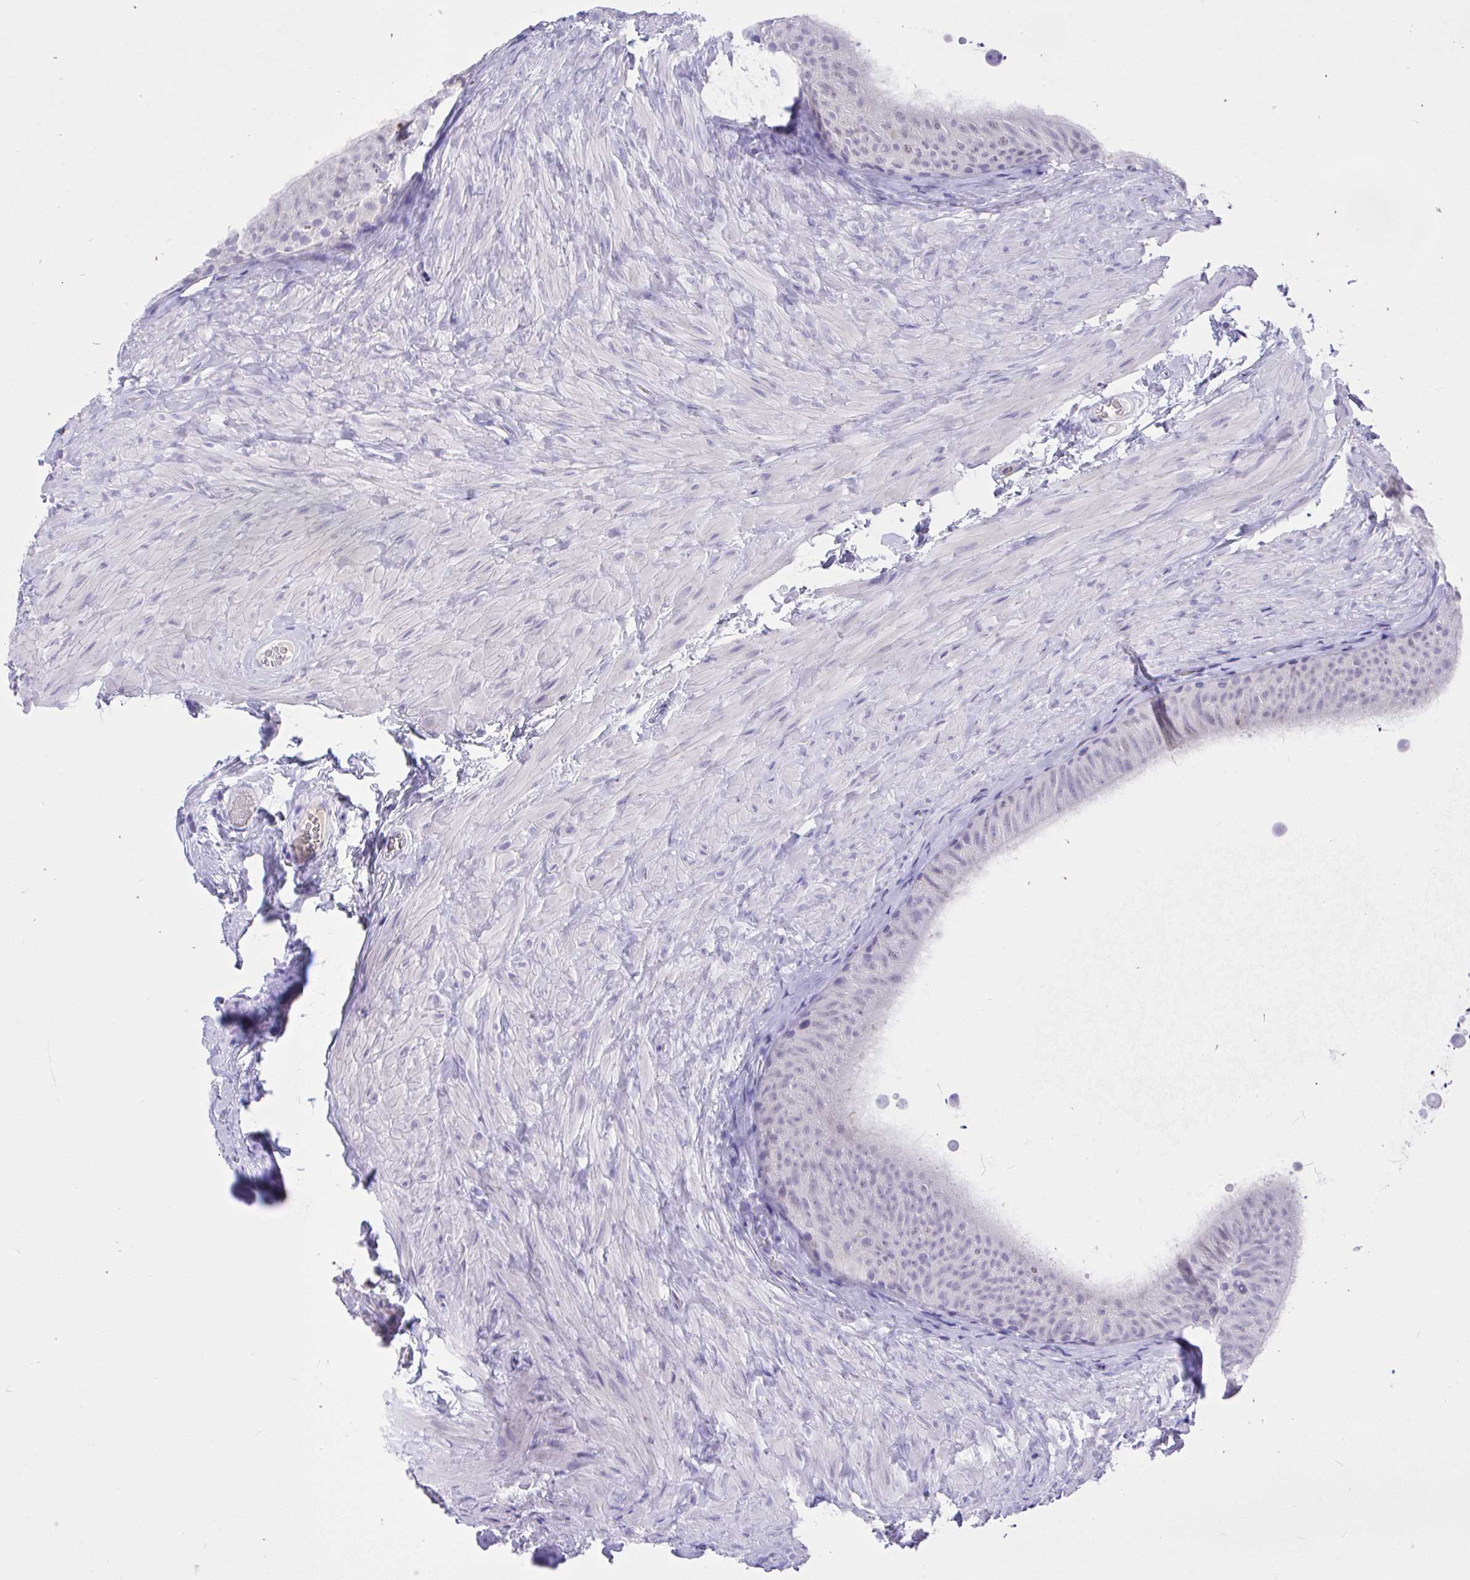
{"staining": {"intensity": "negative", "quantity": "none", "location": "none"}, "tissue": "epididymis", "cell_type": "Glandular cells", "image_type": "normal", "snomed": [{"axis": "morphology", "description": "Normal tissue, NOS"}, {"axis": "topography", "description": "Epididymis, spermatic cord, NOS"}, {"axis": "topography", "description": "Epididymis"}], "caption": "Histopathology image shows no protein staining in glandular cells of benign epididymis.", "gene": "MS4A12", "patient": {"sex": "male", "age": 31}}